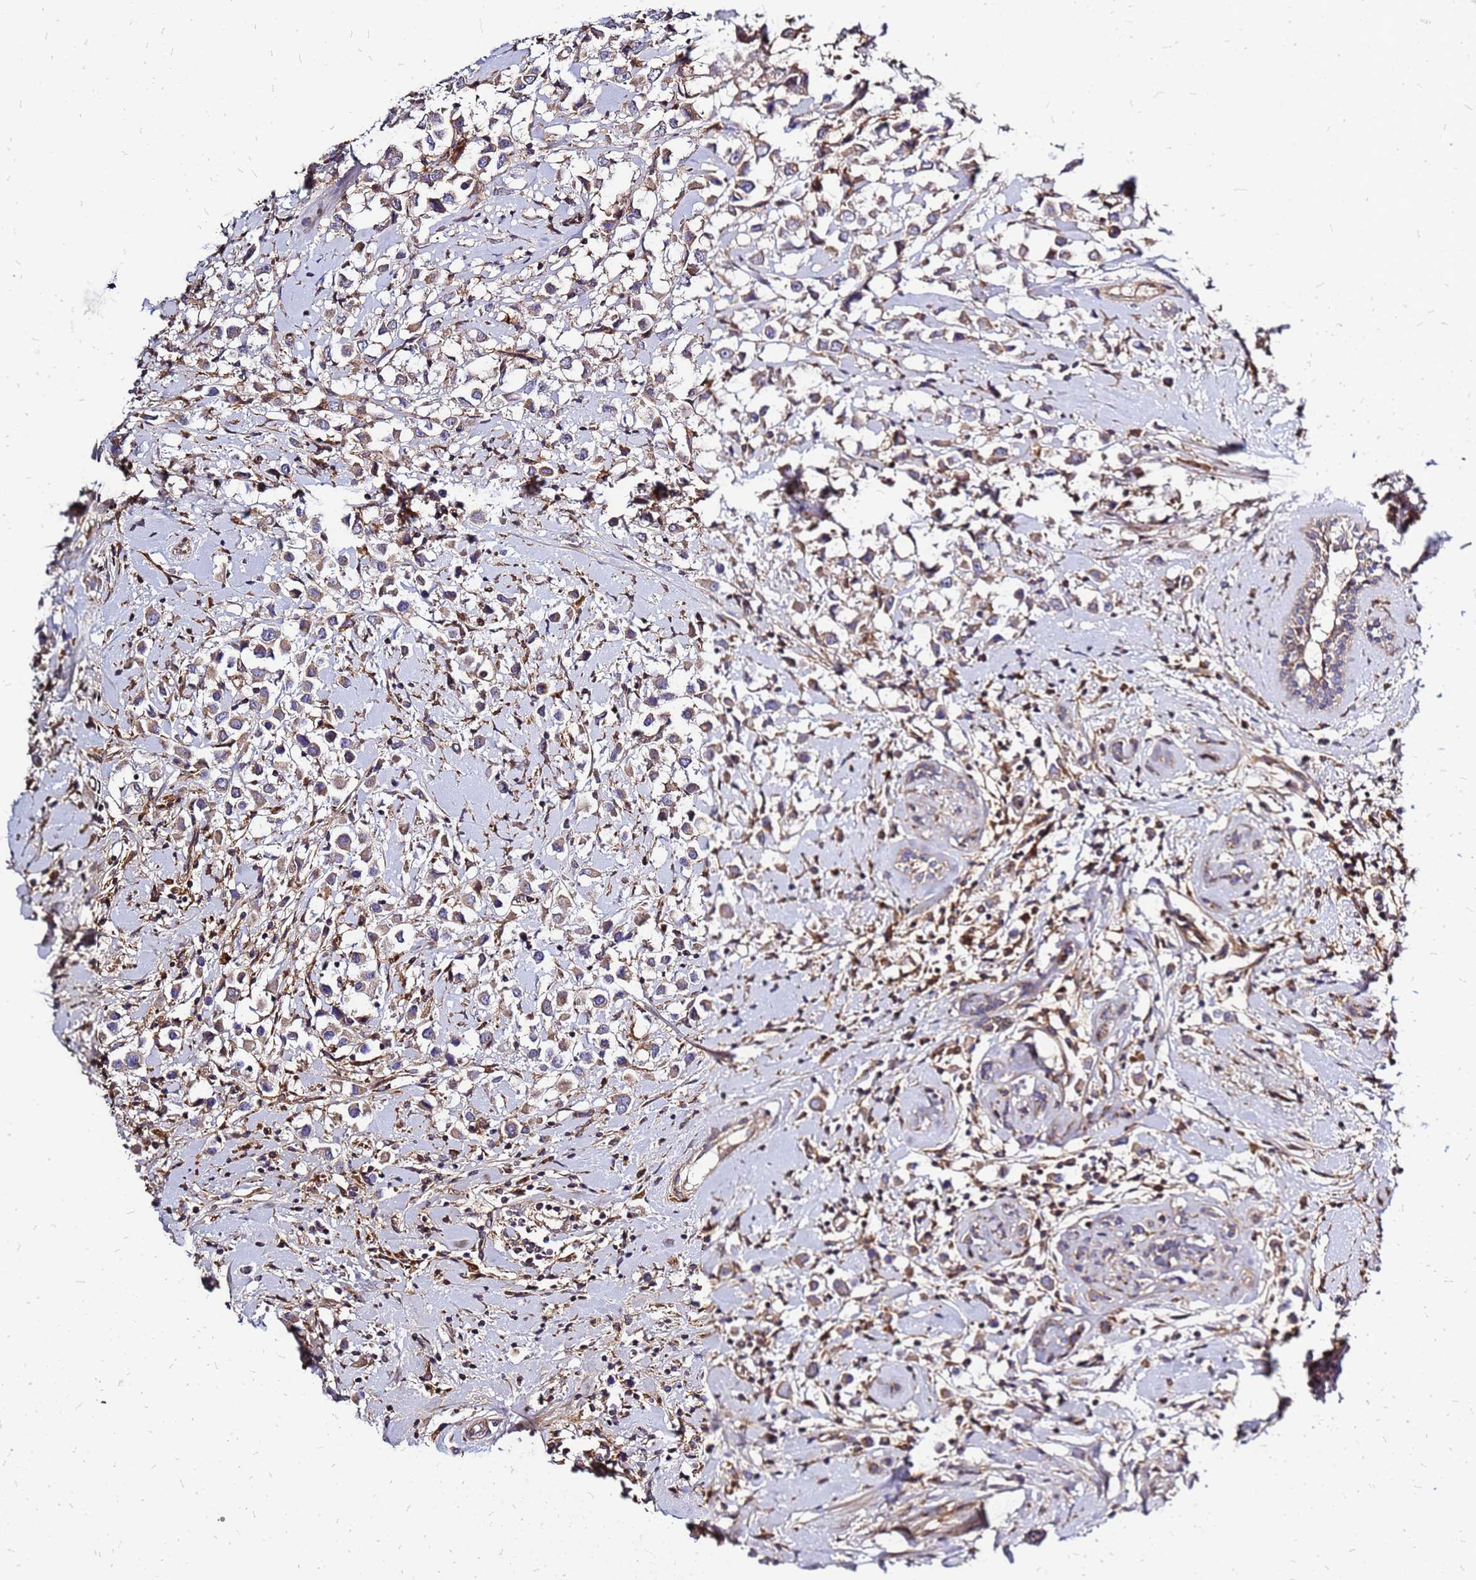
{"staining": {"intensity": "weak", "quantity": ">75%", "location": "cytoplasmic/membranous"}, "tissue": "breast cancer", "cell_type": "Tumor cells", "image_type": "cancer", "snomed": [{"axis": "morphology", "description": "Duct carcinoma"}, {"axis": "topography", "description": "Breast"}], "caption": "High-power microscopy captured an immunohistochemistry (IHC) histopathology image of invasive ductal carcinoma (breast), revealing weak cytoplasmic/membranous staining in about >75% of tumor cells.", "gene": "CYBC1", "patient": {"sex": "female", "age": 87}}